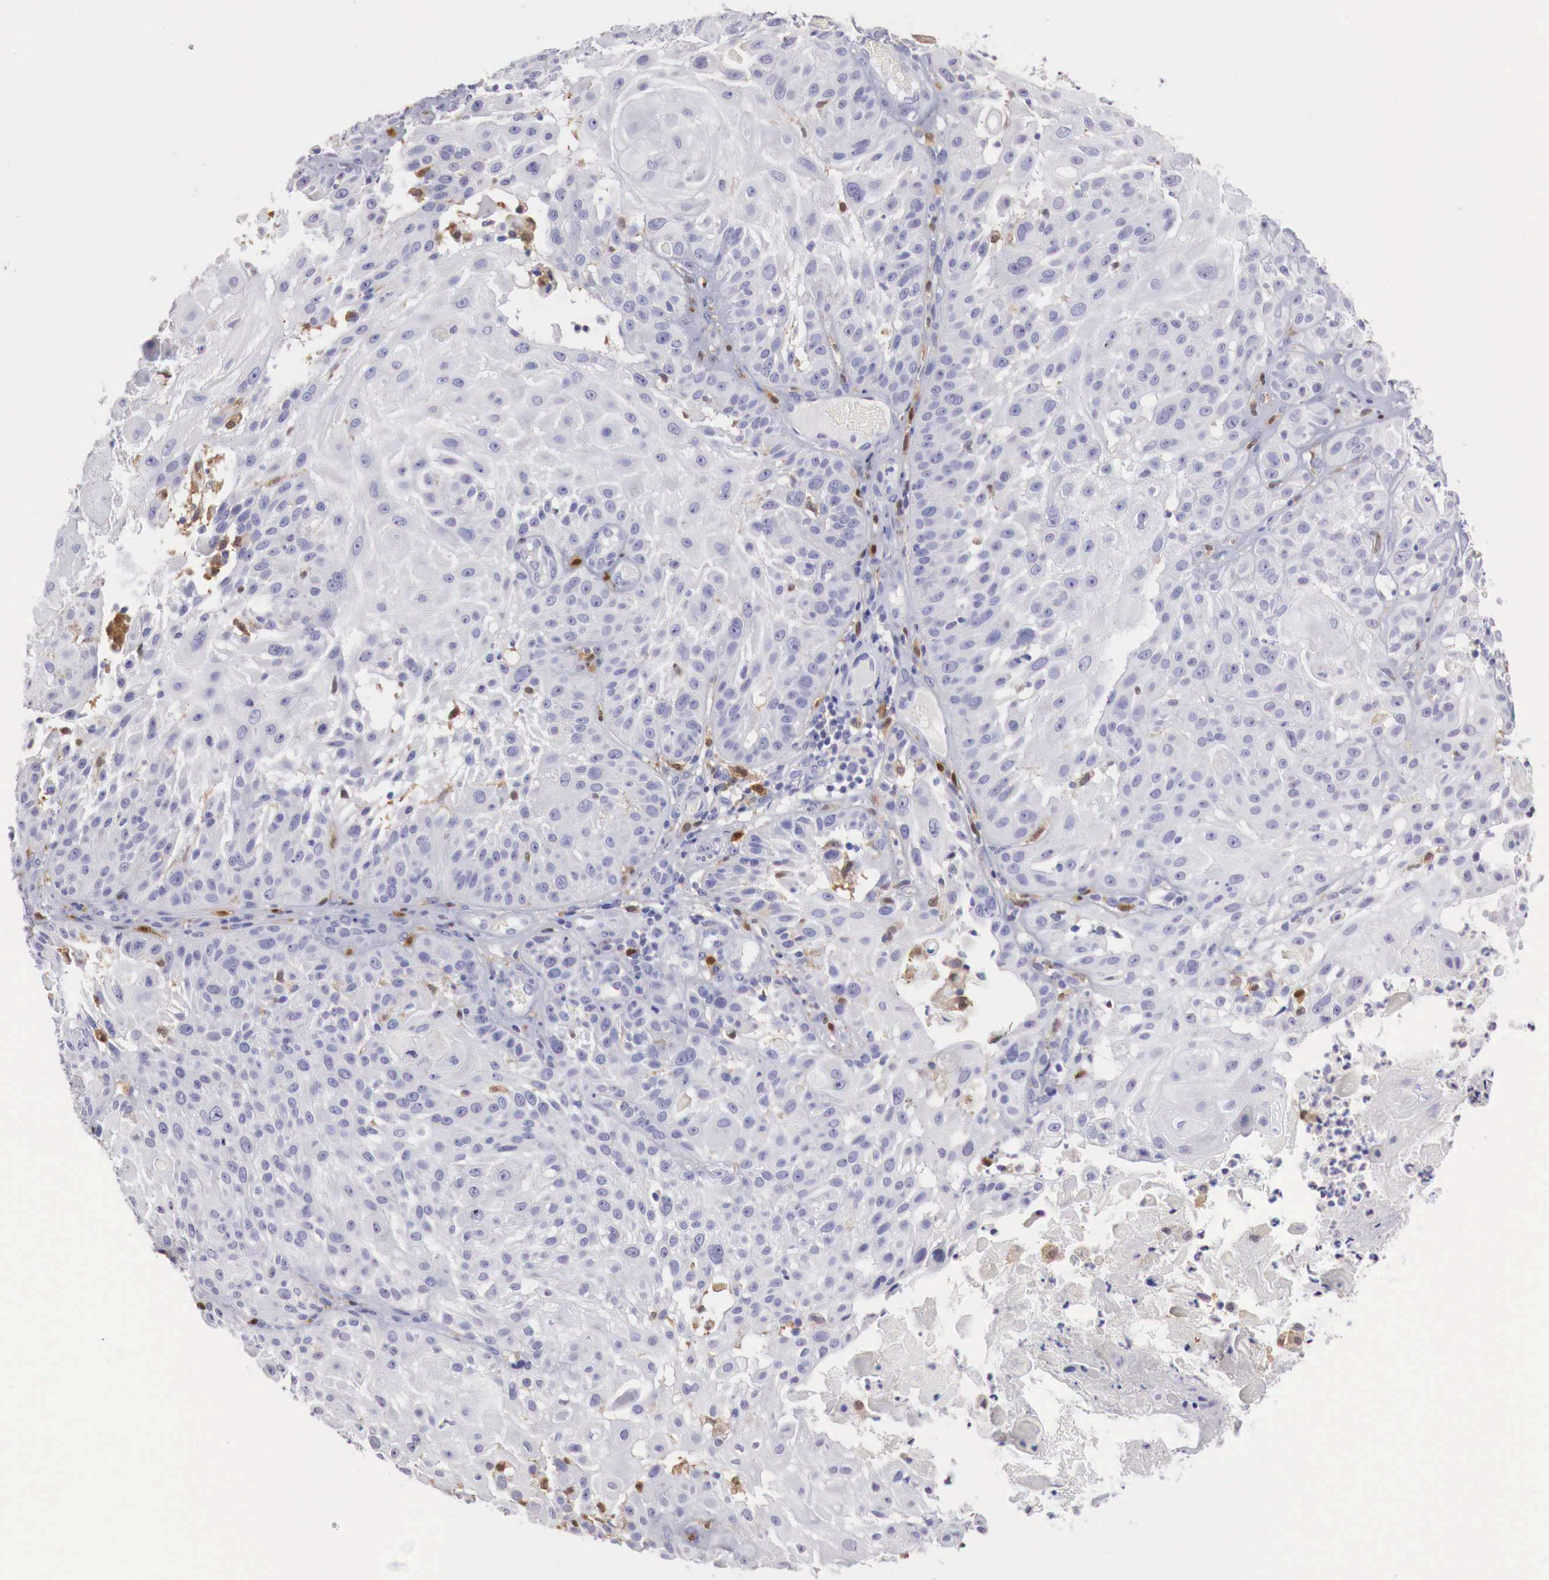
{"staining": {"intensity": "negative", "quantity": "none", "location": "none"}, "tissue": "skin cancer", "cell_type": "Tumor cells", "image_type": "cancer", "snomed": [{"axis": "morphology", "description": "Squamous cell carcinoma, NOS"}, {"axis": "topography", "description": "Skin"}], "caption": "Photomicrograph shows no protein staining in tumor cells of skin cancer tissue.", "gene": "RENBP", "patient": {"sex": "female", "age": 89}}